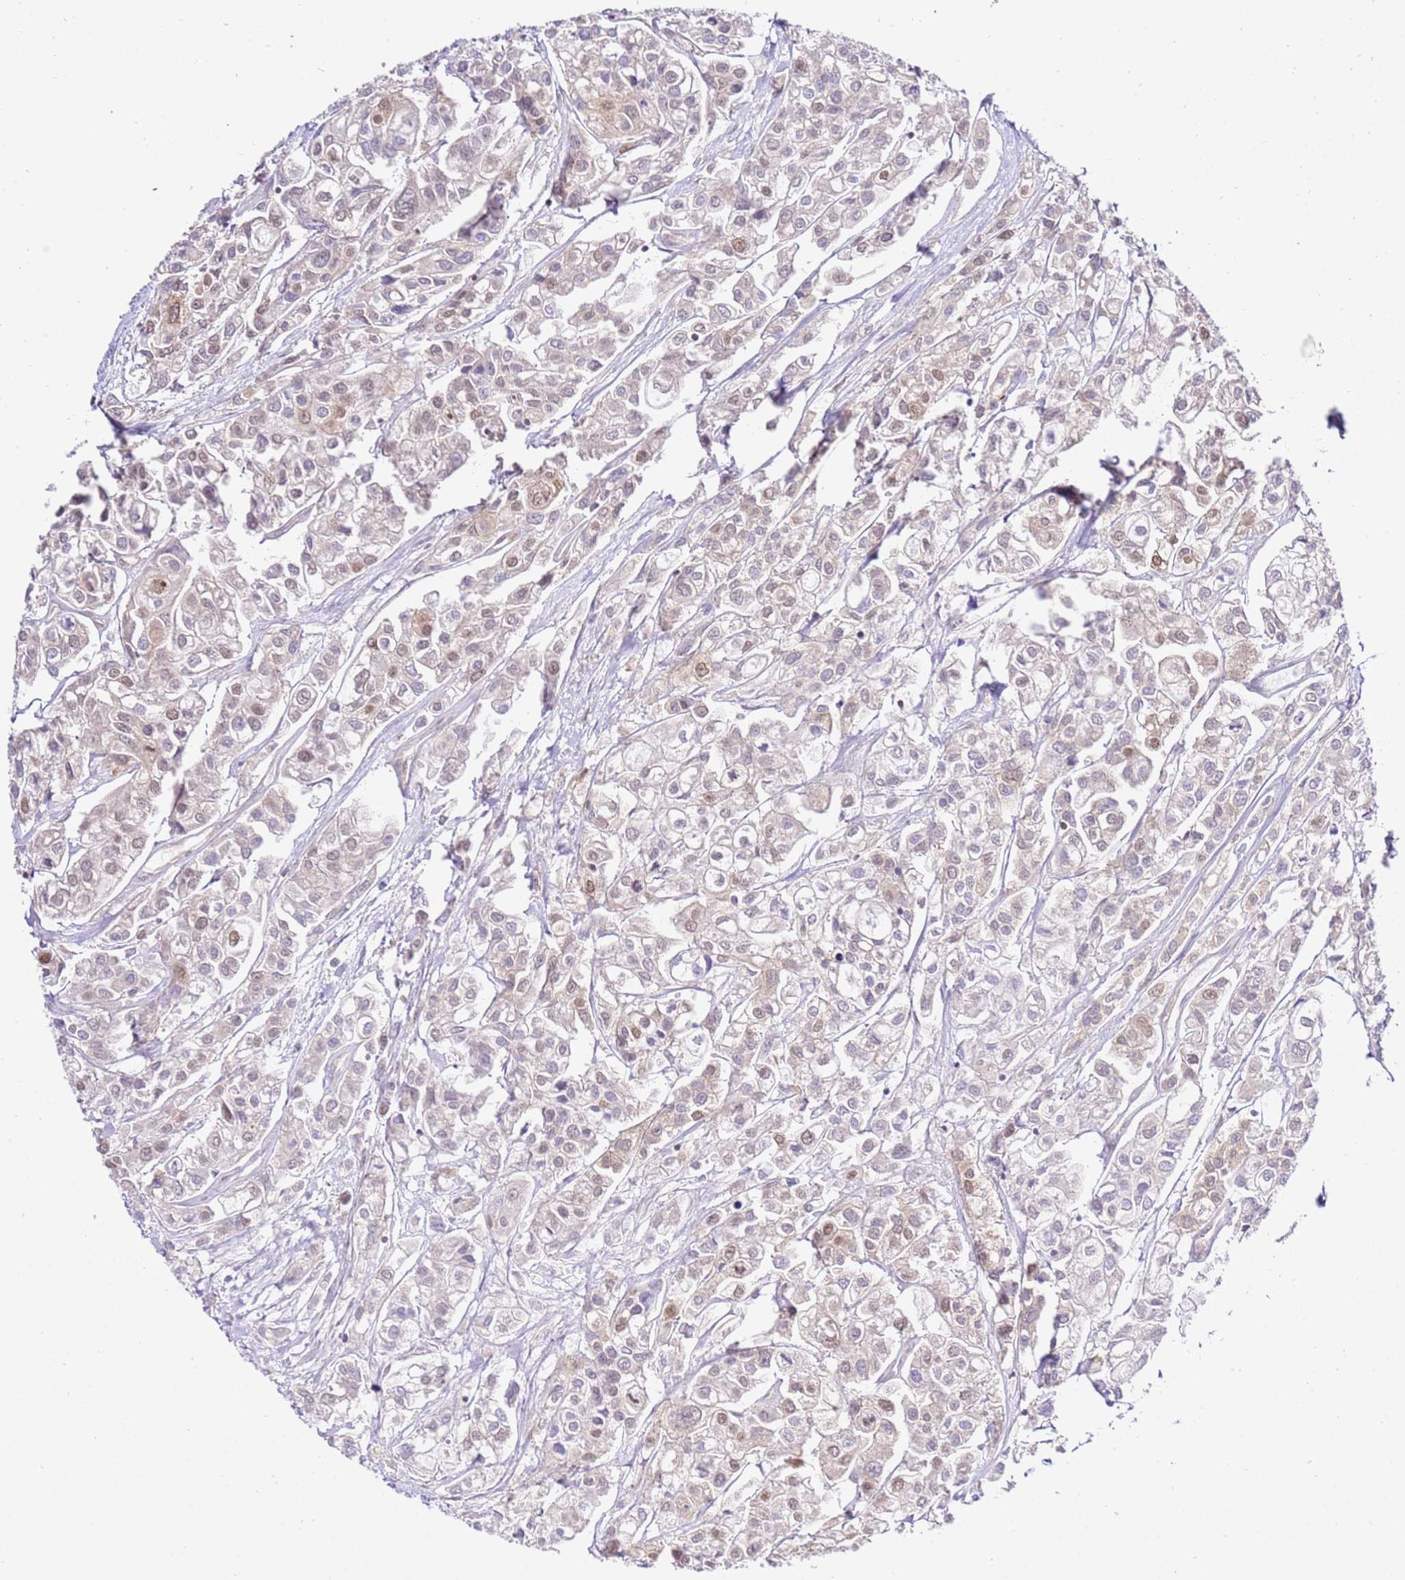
{"staining": {"intensity": "weak", "quantity": "<25%", "location": "cytoplasmic/membranous"}, "tissue": "urothelial cancer", "cell_type": "Tumor cells", "image_type": "cancer", "snomed": [{"axis": "morphology", "description": "Urothelial carcinoma, High grade"}, {"axis": "topography", "description": "Urinary bladder"}], "caption": "DAB immunohistochemical staining of high-grade urothelial carcinoma displays no significant expression in tumor cells. (DAB IHC visualized using brightfield microscopy, high magnification).", "gene": "TRIM37", "patient": {"sex": "male", "age": 67}}